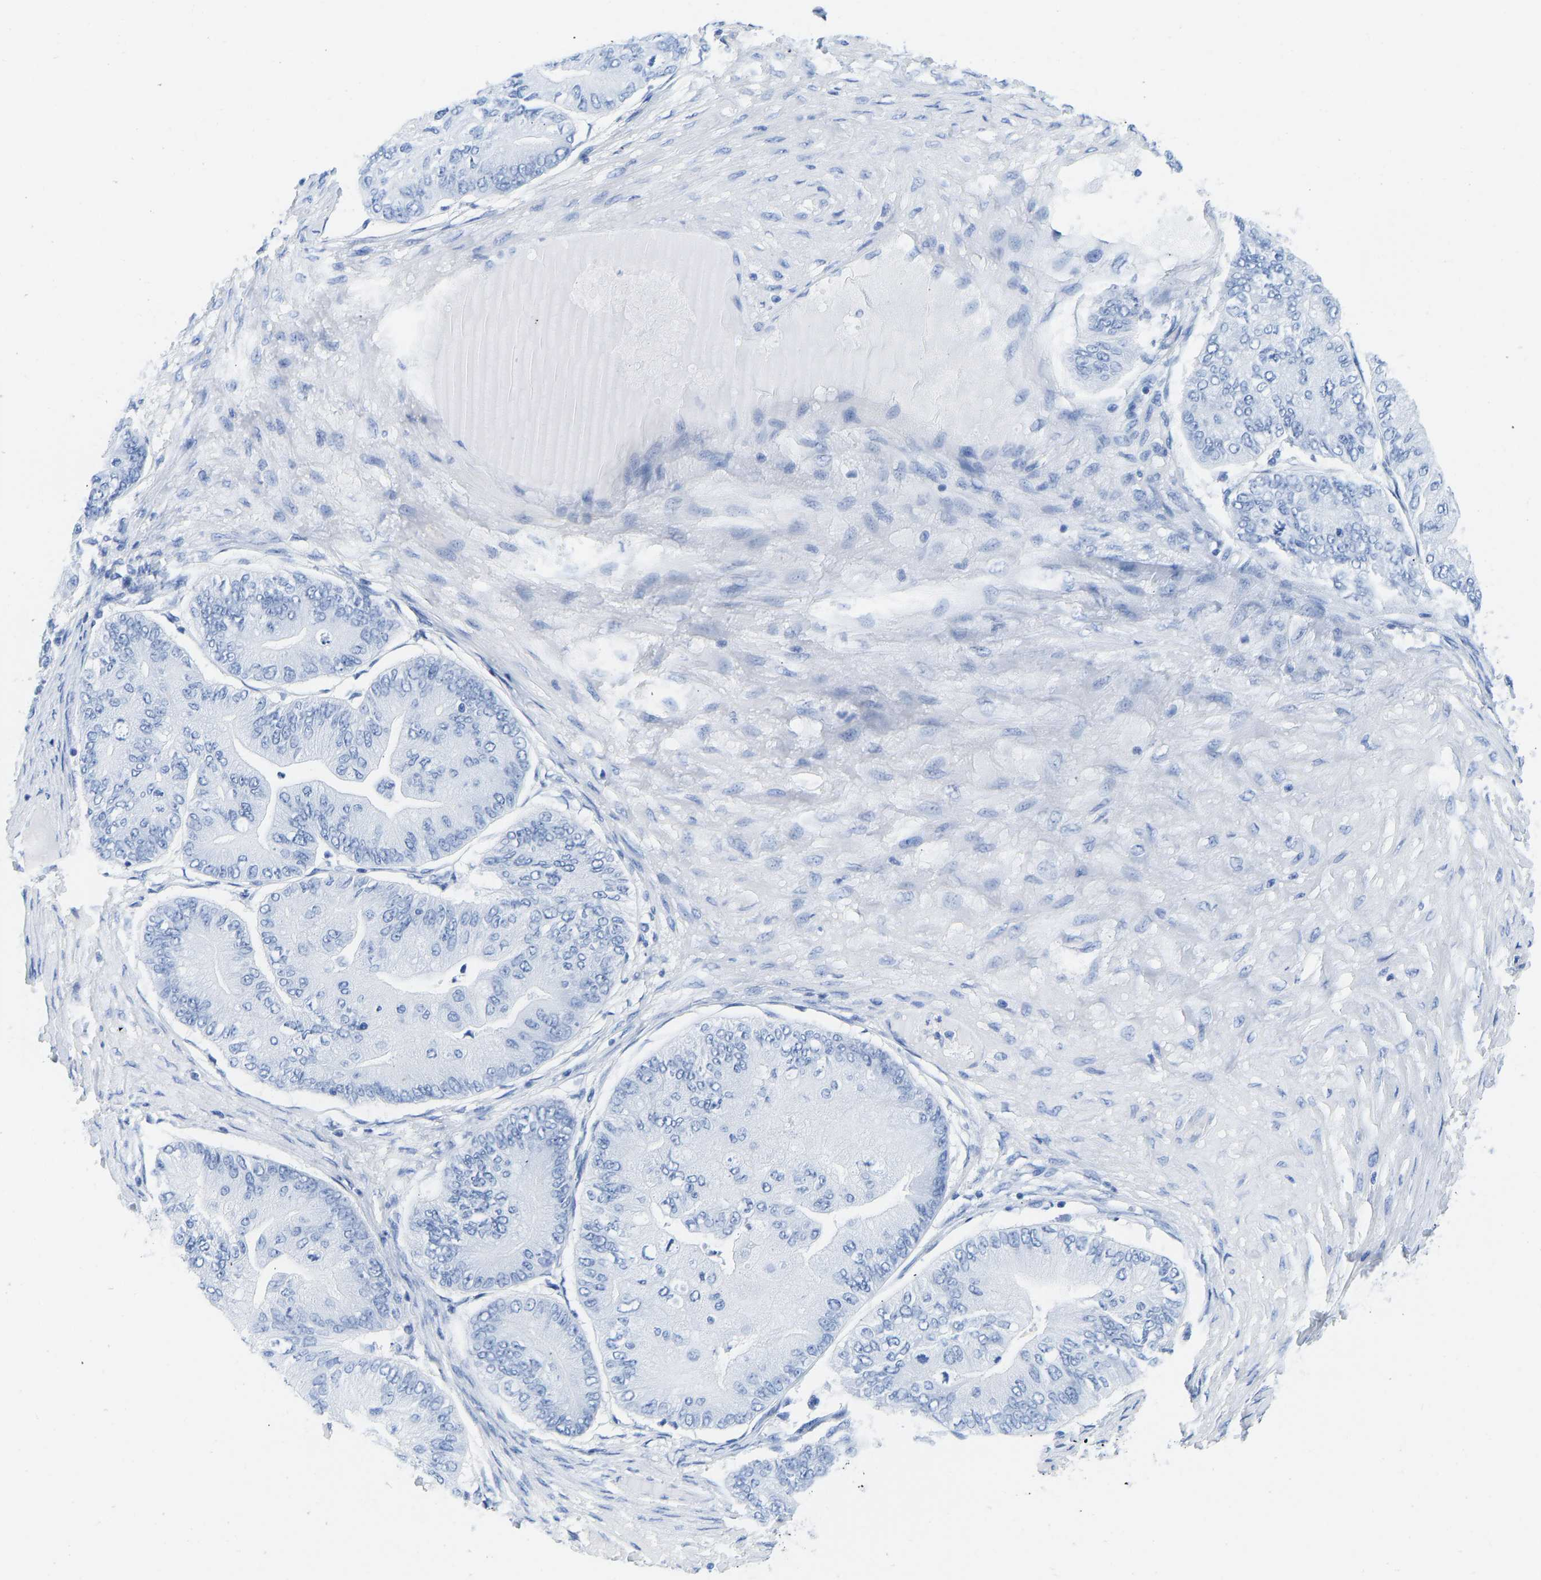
{"staining": {"intensity": "negative", "quantity": "none", "location": "none"}, "tissue": "ovarian cancer", "cell_type": "Tumor cells", "image_type": "cancer", "snomed": [{"axis": "morphology", "description": "Cystadenocarcinoma, mucinous, NOS"}, {"axis": "topography", "description": "Ovary"}], "caption": "IHC of ovarian cancer (mucinous cystadenocarcinoma) shows no staining in tumor cells.", "gene": "ELMO2", "patient": {"sex": "female", "age": 61}}